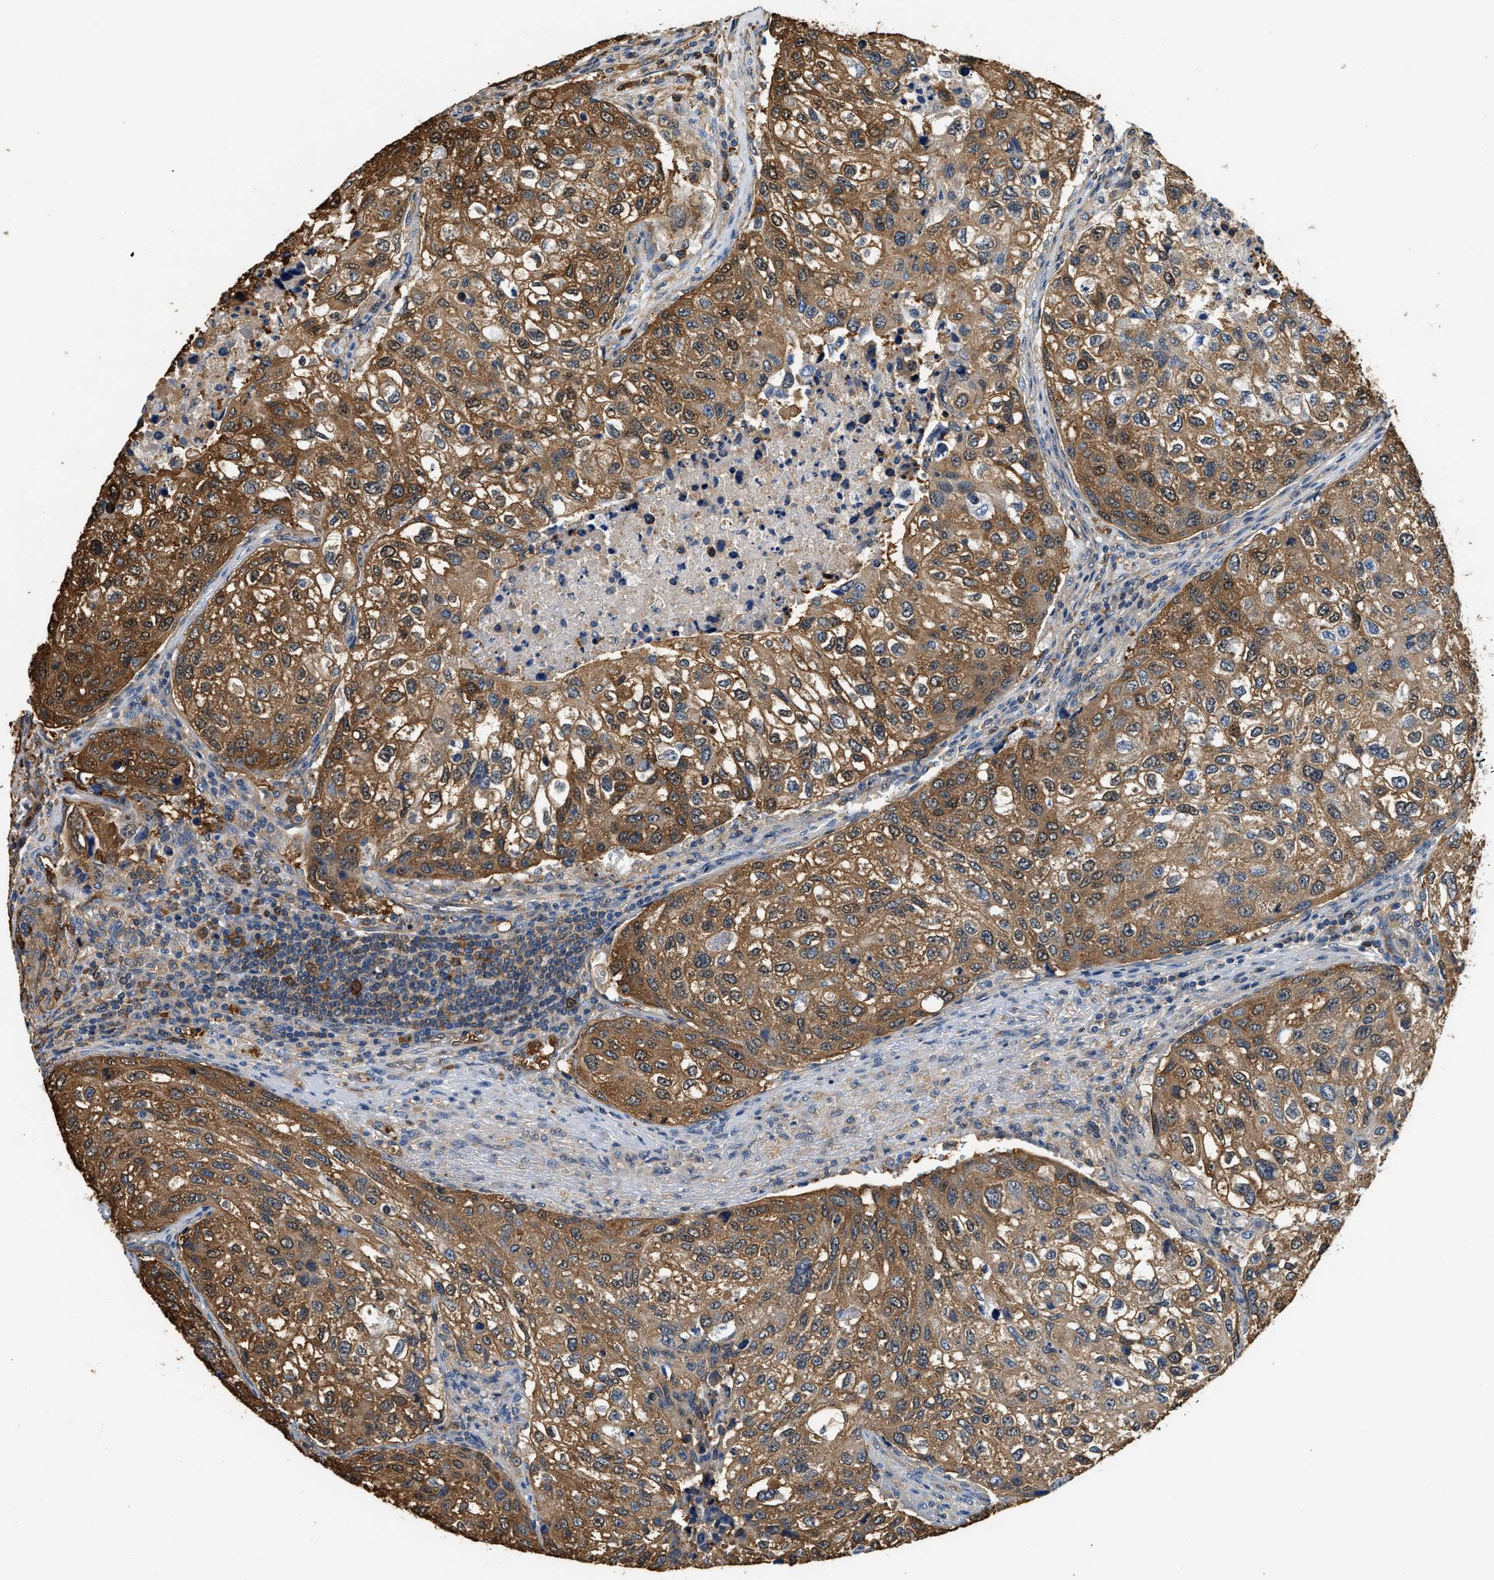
{"staining": {"intensity": "strong", "quantity": ">75%", "location": "cytoplasmic/membranous"}, "tissue": "urothelial cancer", "cell_type": "Tumor cells", "image_type": "cancer", "snomed": [{"axis": "morphology", "description": "Urothelial carcinoma, High grade"}, {"axis": "topography", "description": "Lymph node"}, {"axis": "topography", "description": "Urinary bladder"}], "caption": "DAB (3,3'-diaminobenzidine) immunohistochemical staining of human urothelial cancer reveals strong cytoplasmic/membranous protein staining in about >75% of tumor cells.", "gene": "PPP2R1B", "patient": {"sex": "male", "age": 51}}